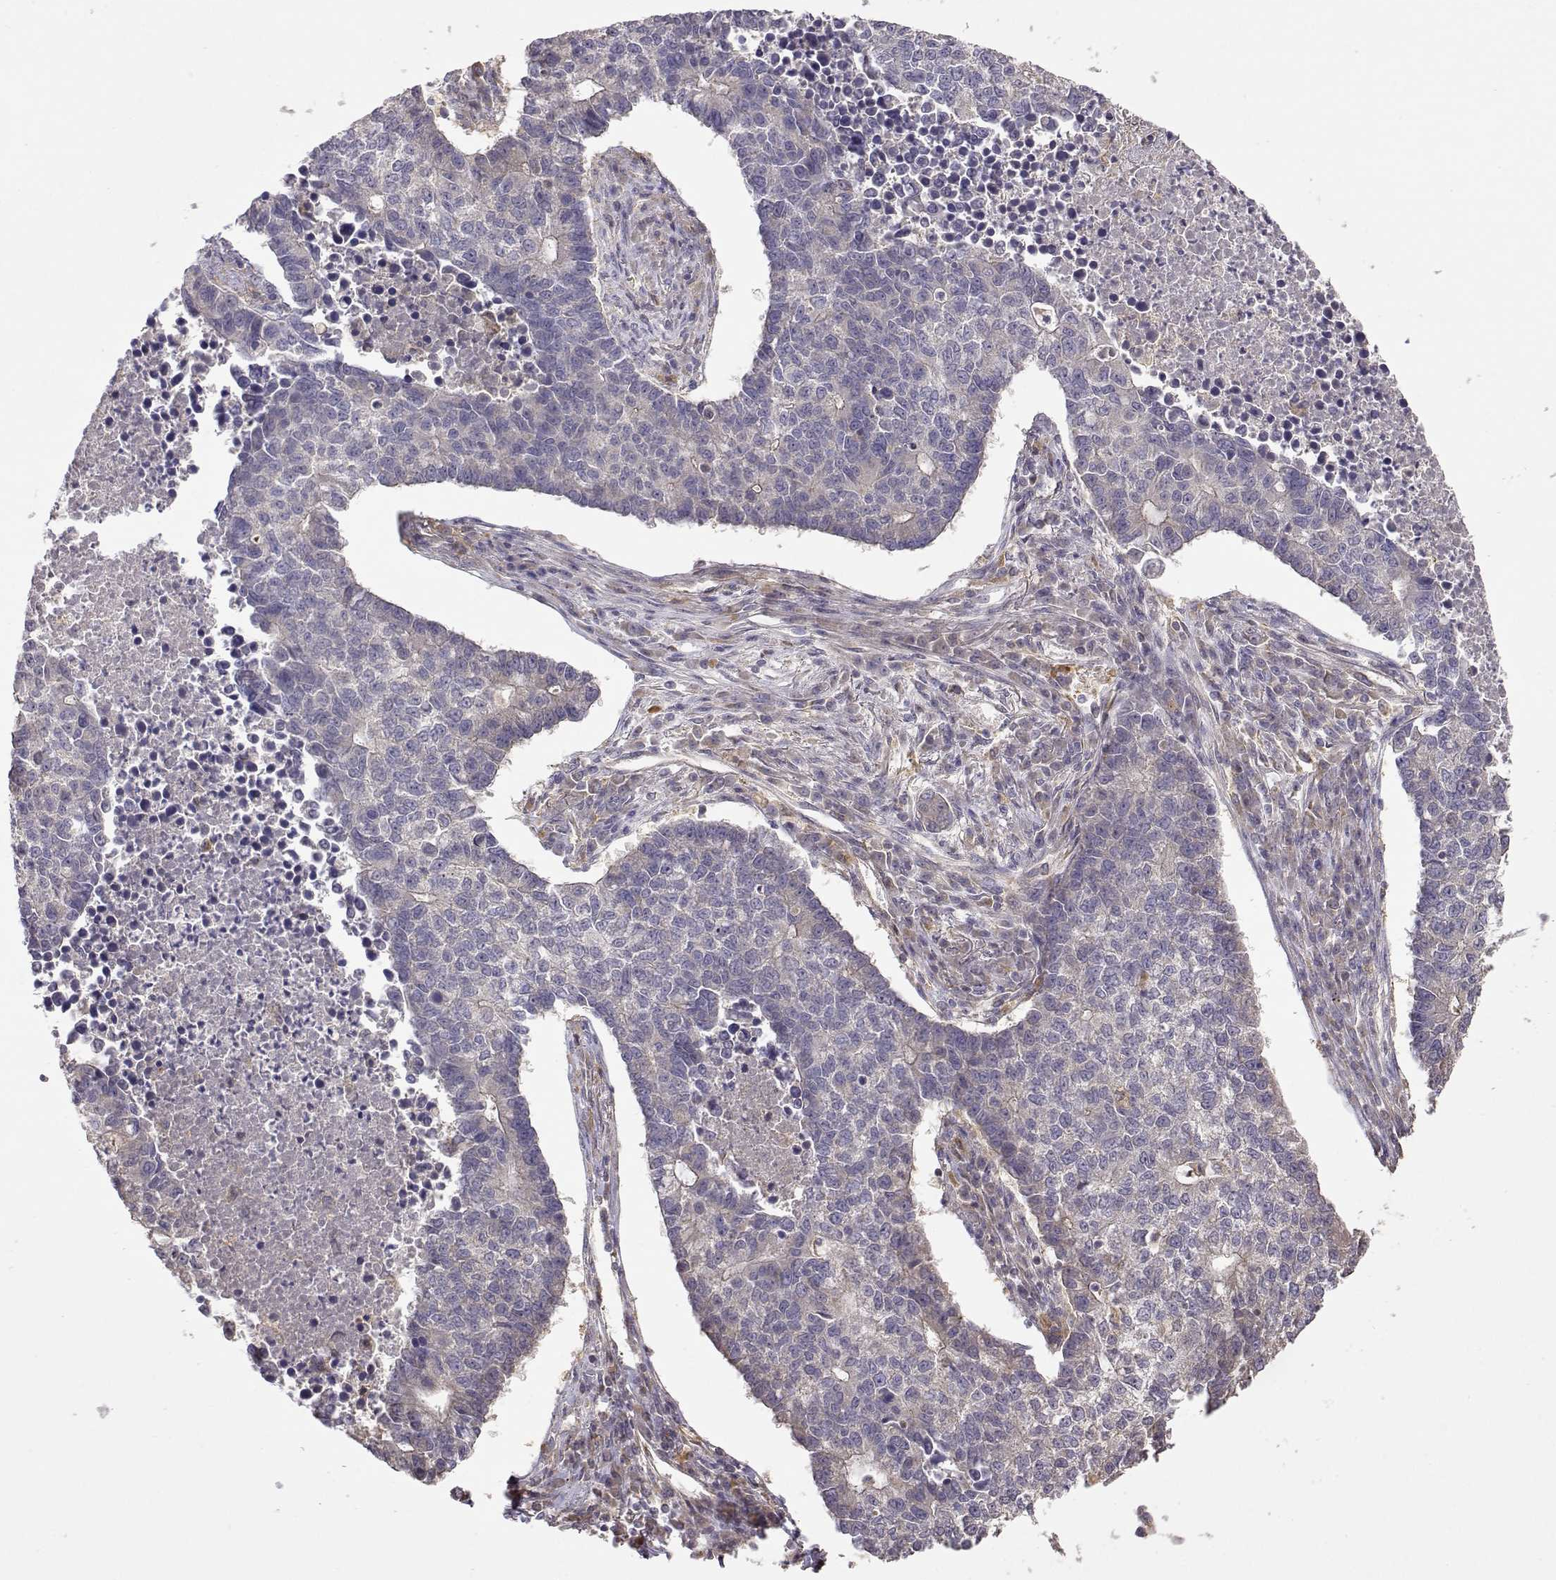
{"staining": {"intensity": "negative", "quantity": "none", "location": "none"}, "tissue": "lung cancer", "cell_type": "Tumor cells", "image_type": "cancer", "snomed": [{"axis": "morphology", "description": "Adenocarcinoma, NOS"}, {"axis": "topography", "description": "Lung"}], "caption": "IHC of adenocarcinoma (lung) reveals no staining in tumor cells.", "gene": "CRIM1", "patient": {"sex": "male", "age": 57}}